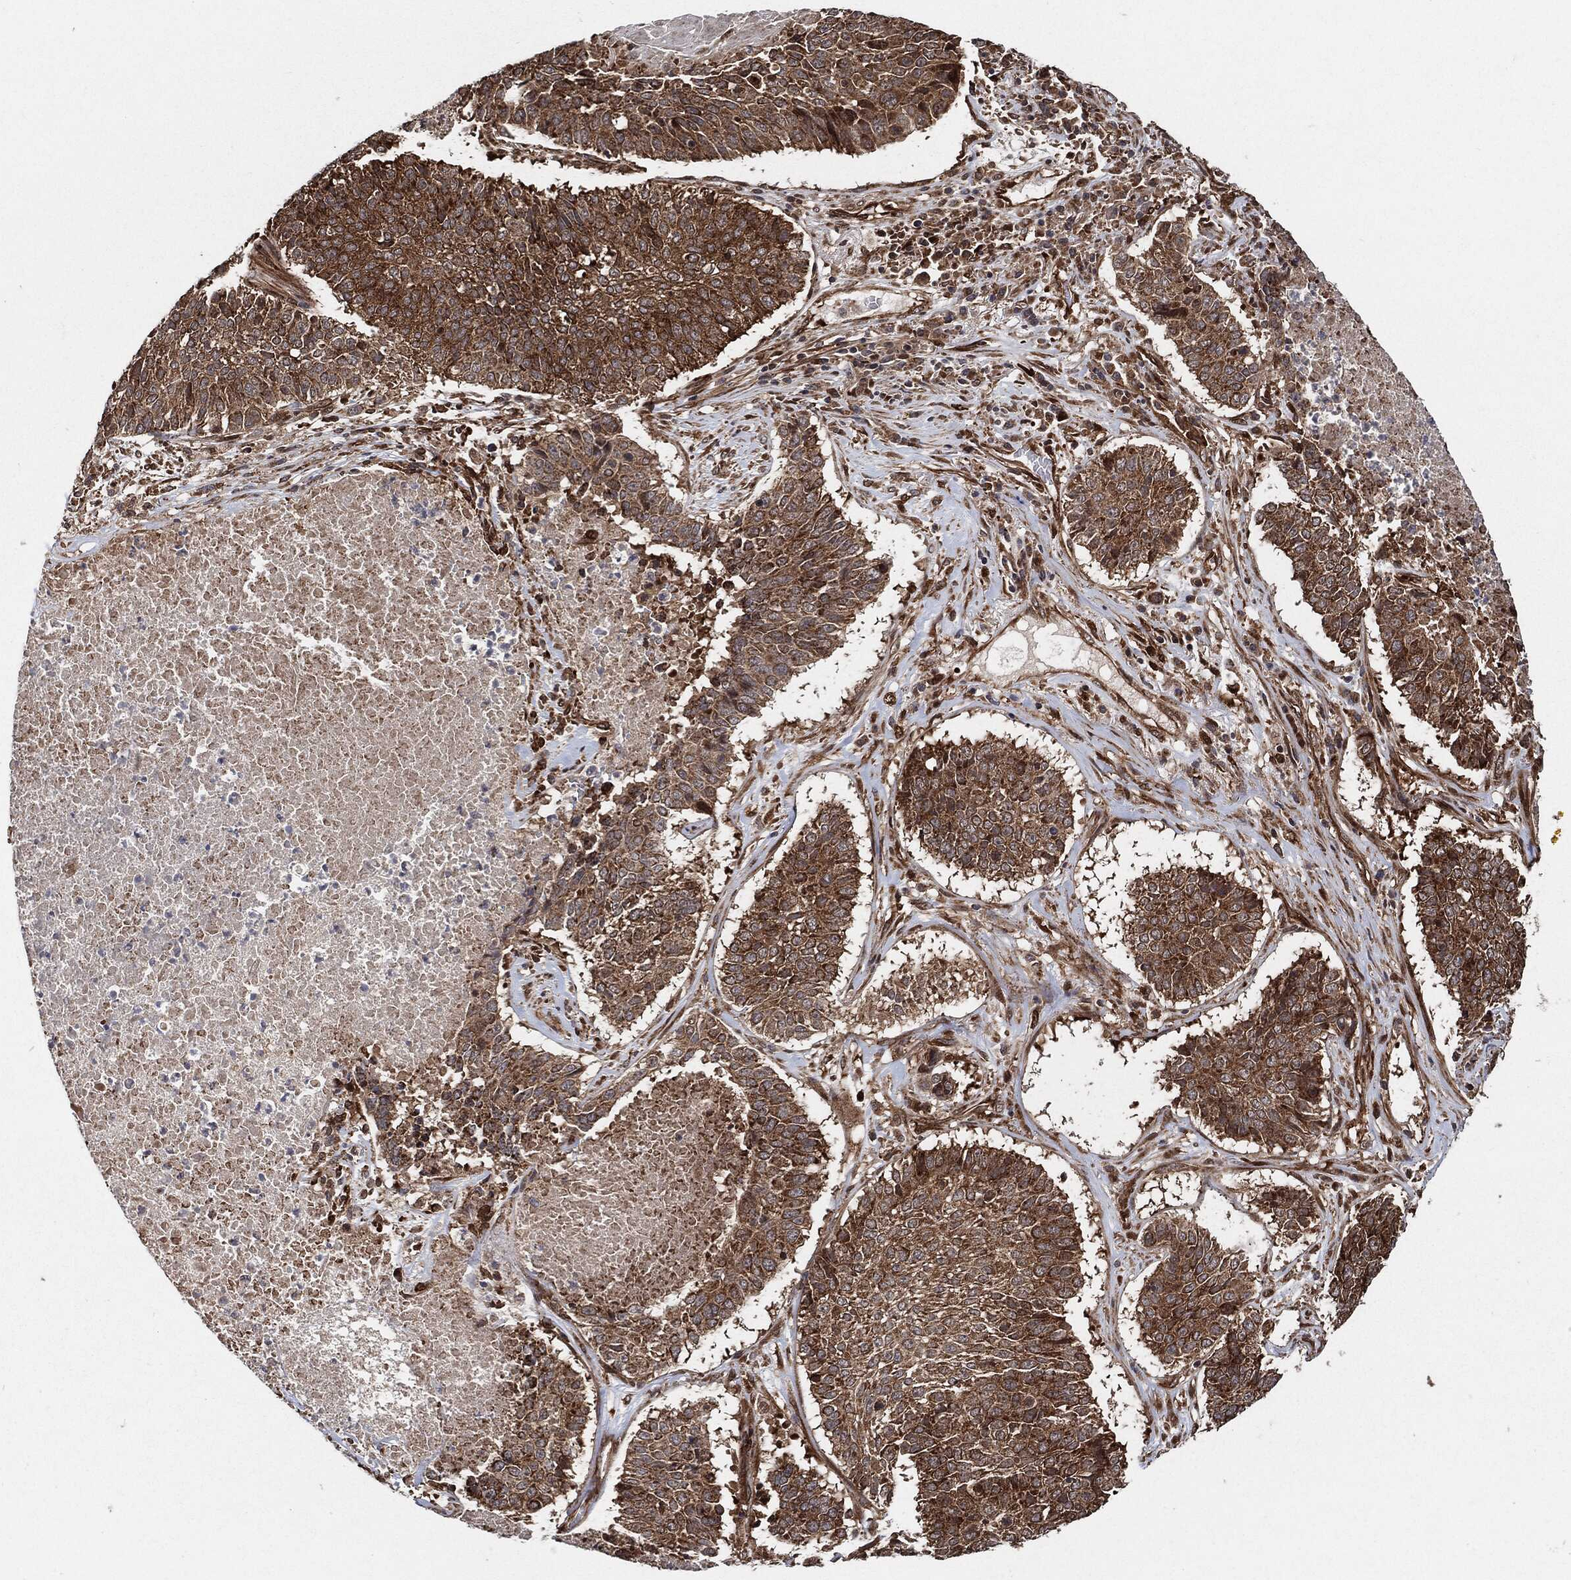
{"staining": {"intensity": "moderate", "quantity": ">75%", "location": "cytoplasmic/membranous"}, "tissue": "lung cancer", "cell_type": "Tumor cells", "image_type": "cancer", "snomed": [{"axis": "morphology", "description": "Squamous cell carcinoma, NOS"}, {"axis": "topography", "description": "Lung"}], "caption": "A medium amount of moderate cytoplasmic/membranous expression is appreciated in about >75% of tumor cells in lung cancer tissue. (DAB IHC, brown staining for protein, blue staining for nuclei).", "gene": "BCAR1", "patient": {"sex": "male", "age": 64}}